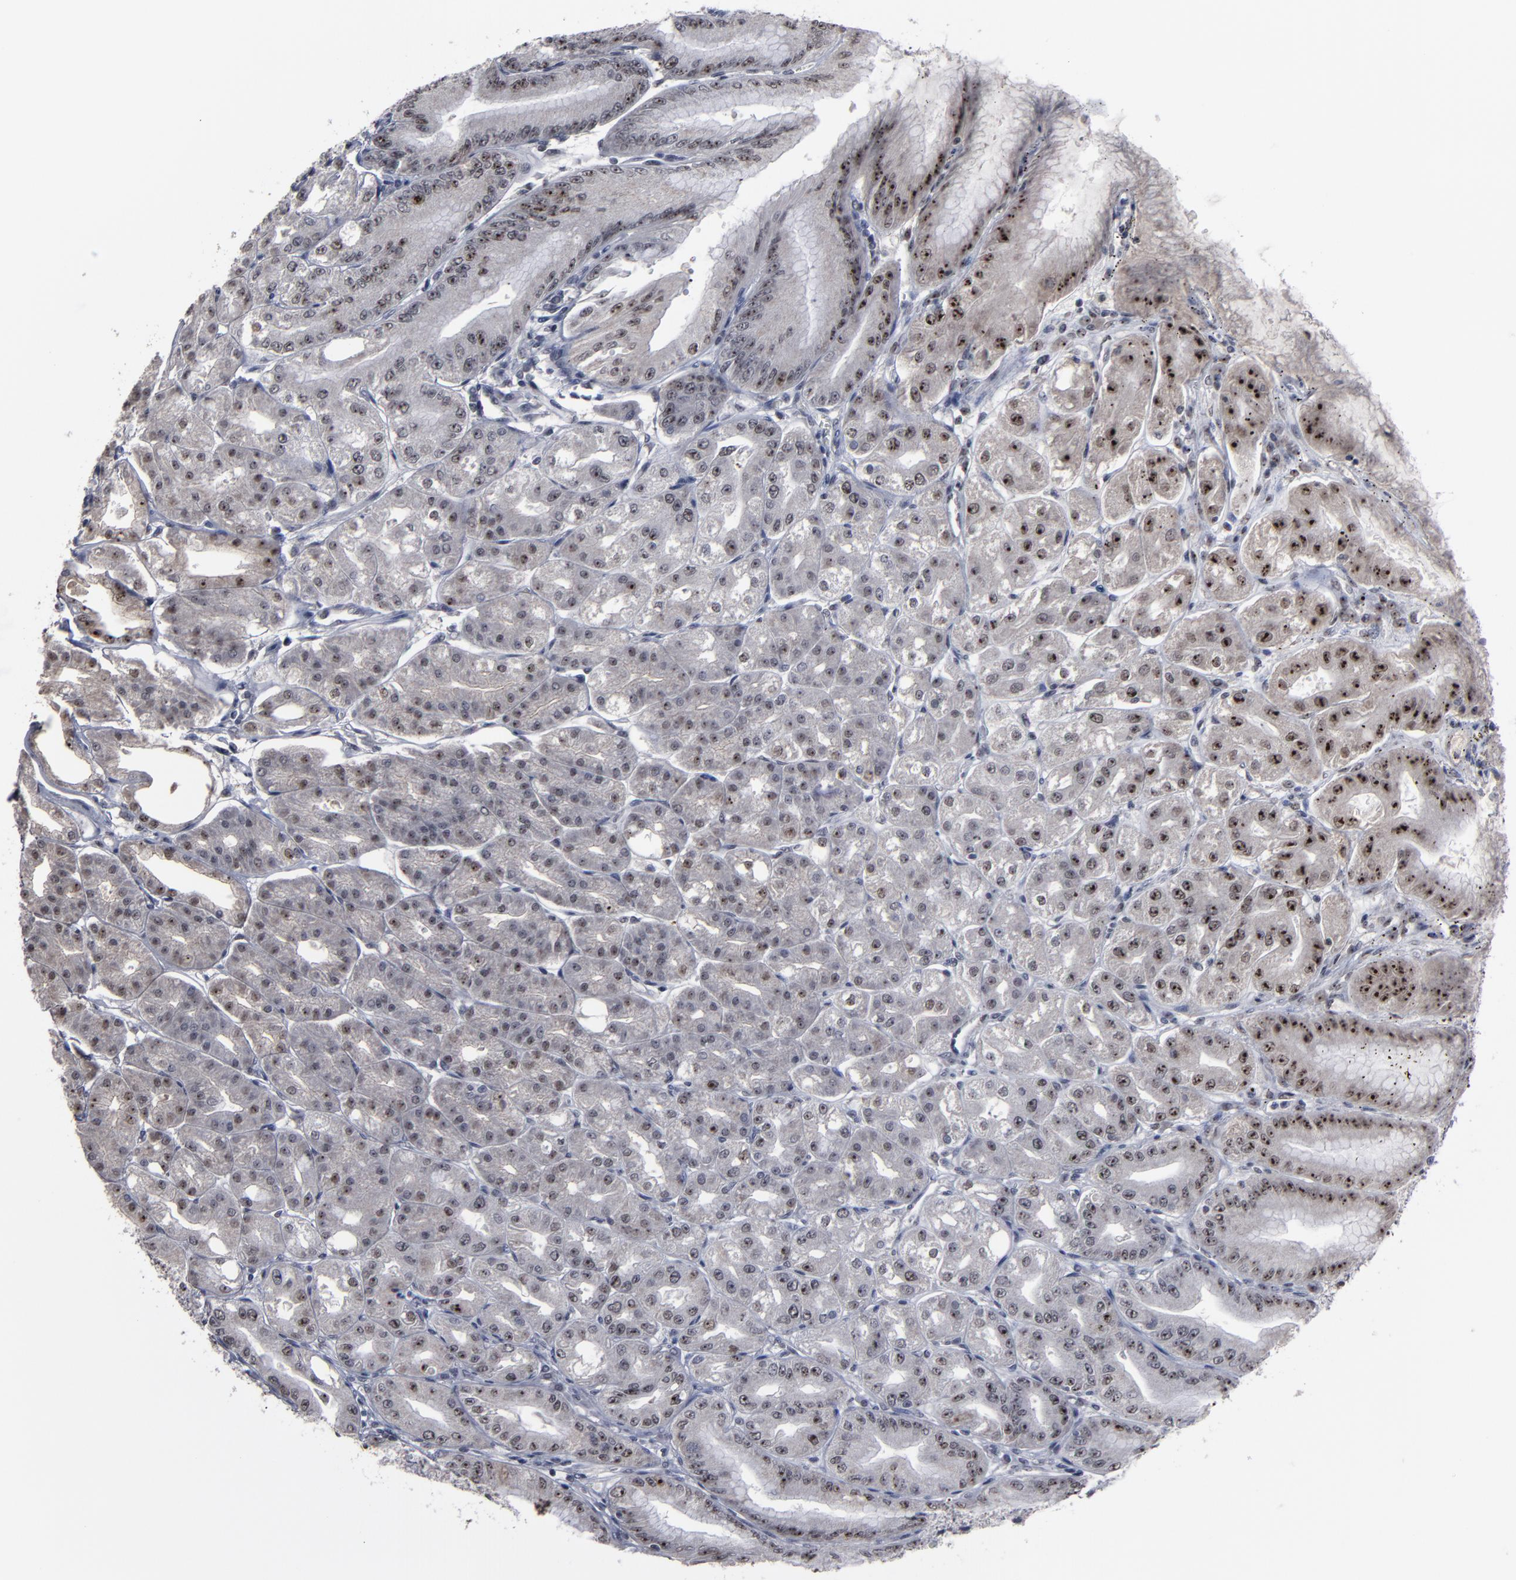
{"staining": {"intensity": "strong", "quantity": "25%-75%", "location": "nuclear"}, "tissue": "stomach", "cell_type": "Glandular cells", "image_type": "normal", "snomed": [{"axis": "morphology", "description": "Normal tissue, NOS"}, {"axis": "topography", "description": "Stomach, lower"}], "caption": "A high amount of strong nuclear positivity is appreciated in about 25%-75% of glandular cells in benign stomach.", "gene": "SSRP1", "patient": {"sex": "male", "age": 71}}